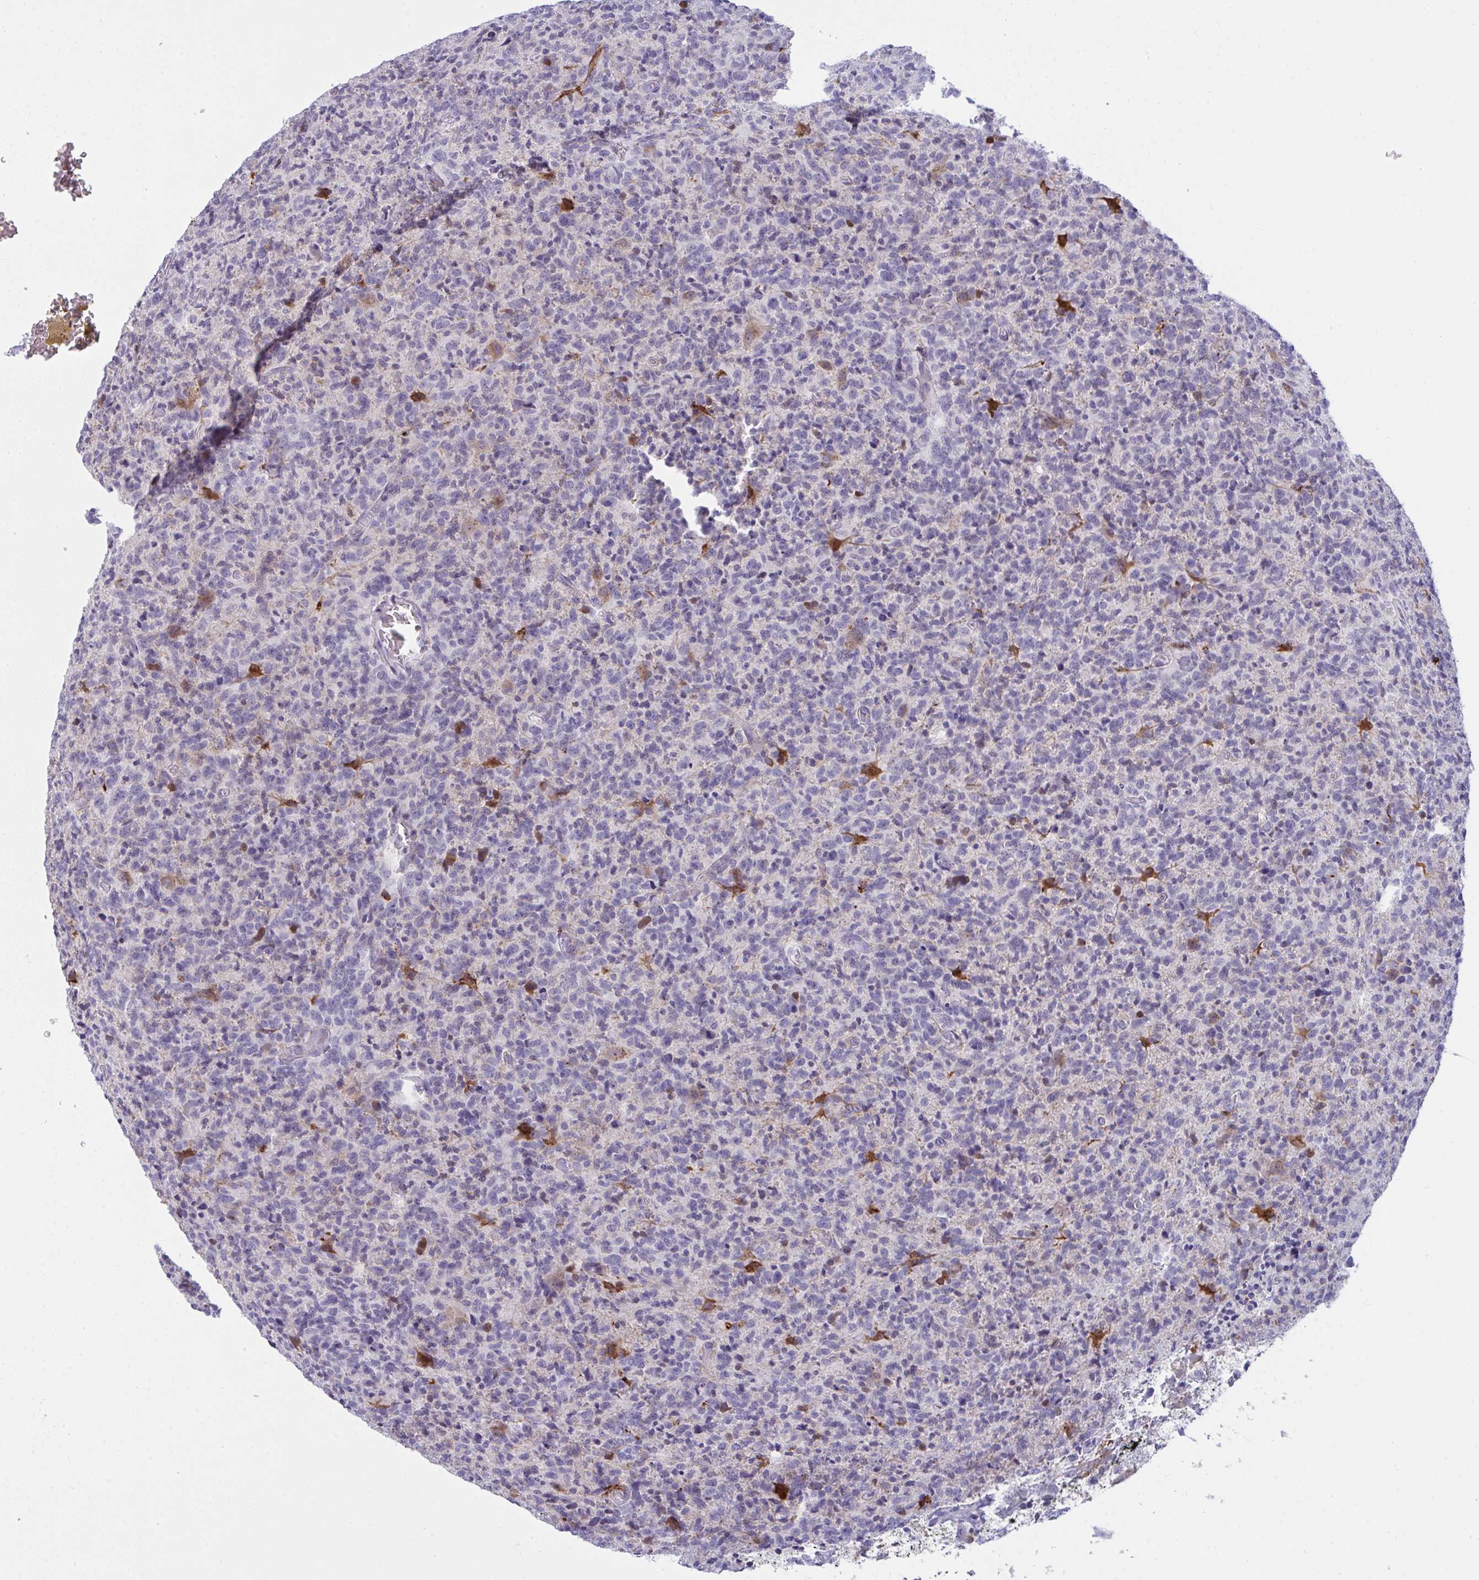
{"staining": {"intensity": "negative", "quantity": "none", "location": "none"}, "tissue": "glioma", "cell_type": "Tumor cells", "image_type": "cancer", "snomed": [{"axis": "morphology", "description": "Glioma, malignant, High grade"}, {"axis": "topography", "description": "Brain"}], "caption": "Tumor cells are negative for protein expression in human glioma. (DAB (3,3'-diaminobenzidine) IHC, high magnification).", "gene": "RGPD5", "patient": {"sex": "male", "age": 76}}